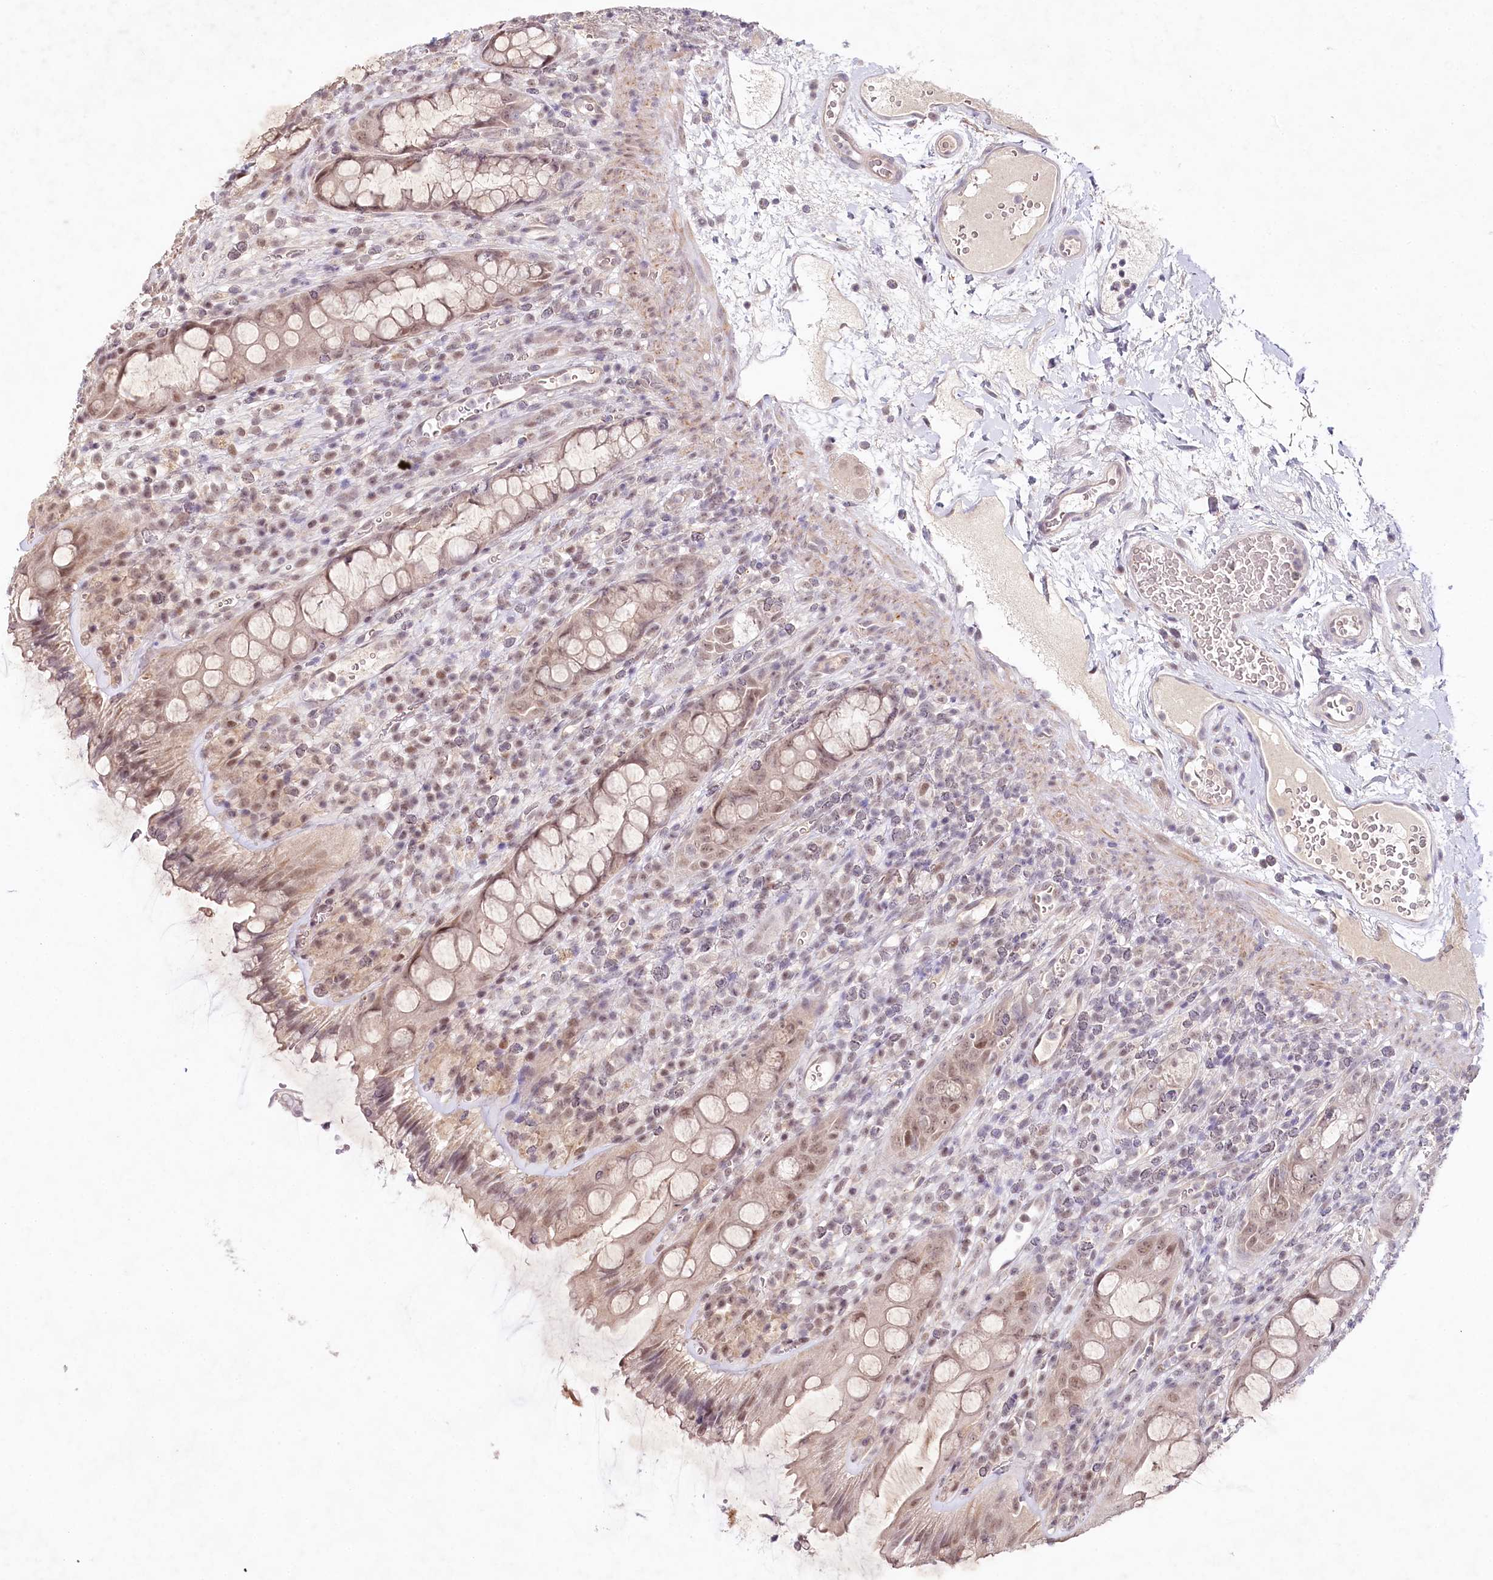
{"staining": {"intensity": "weak", "quantity": ">75%", "location": "nuclear"}, "tissue": "rectum", "cell_type": "Glandular cells", "image_type": "normal", "snomed": [{"axis": "morphology", "description": "Normal tissue, NOS"}, {"axis": "topography", "description": "Rectum"}], "caption": "An image of human rectum stained for a protein demonstrates weak nuclear brown staining in glandular cells. Immunohistochemistry (ihc) stains the protein in brown and the nuclei are stained blue.", "gene": "AMTN", "patient": {"sex": "female", "age": 57}}